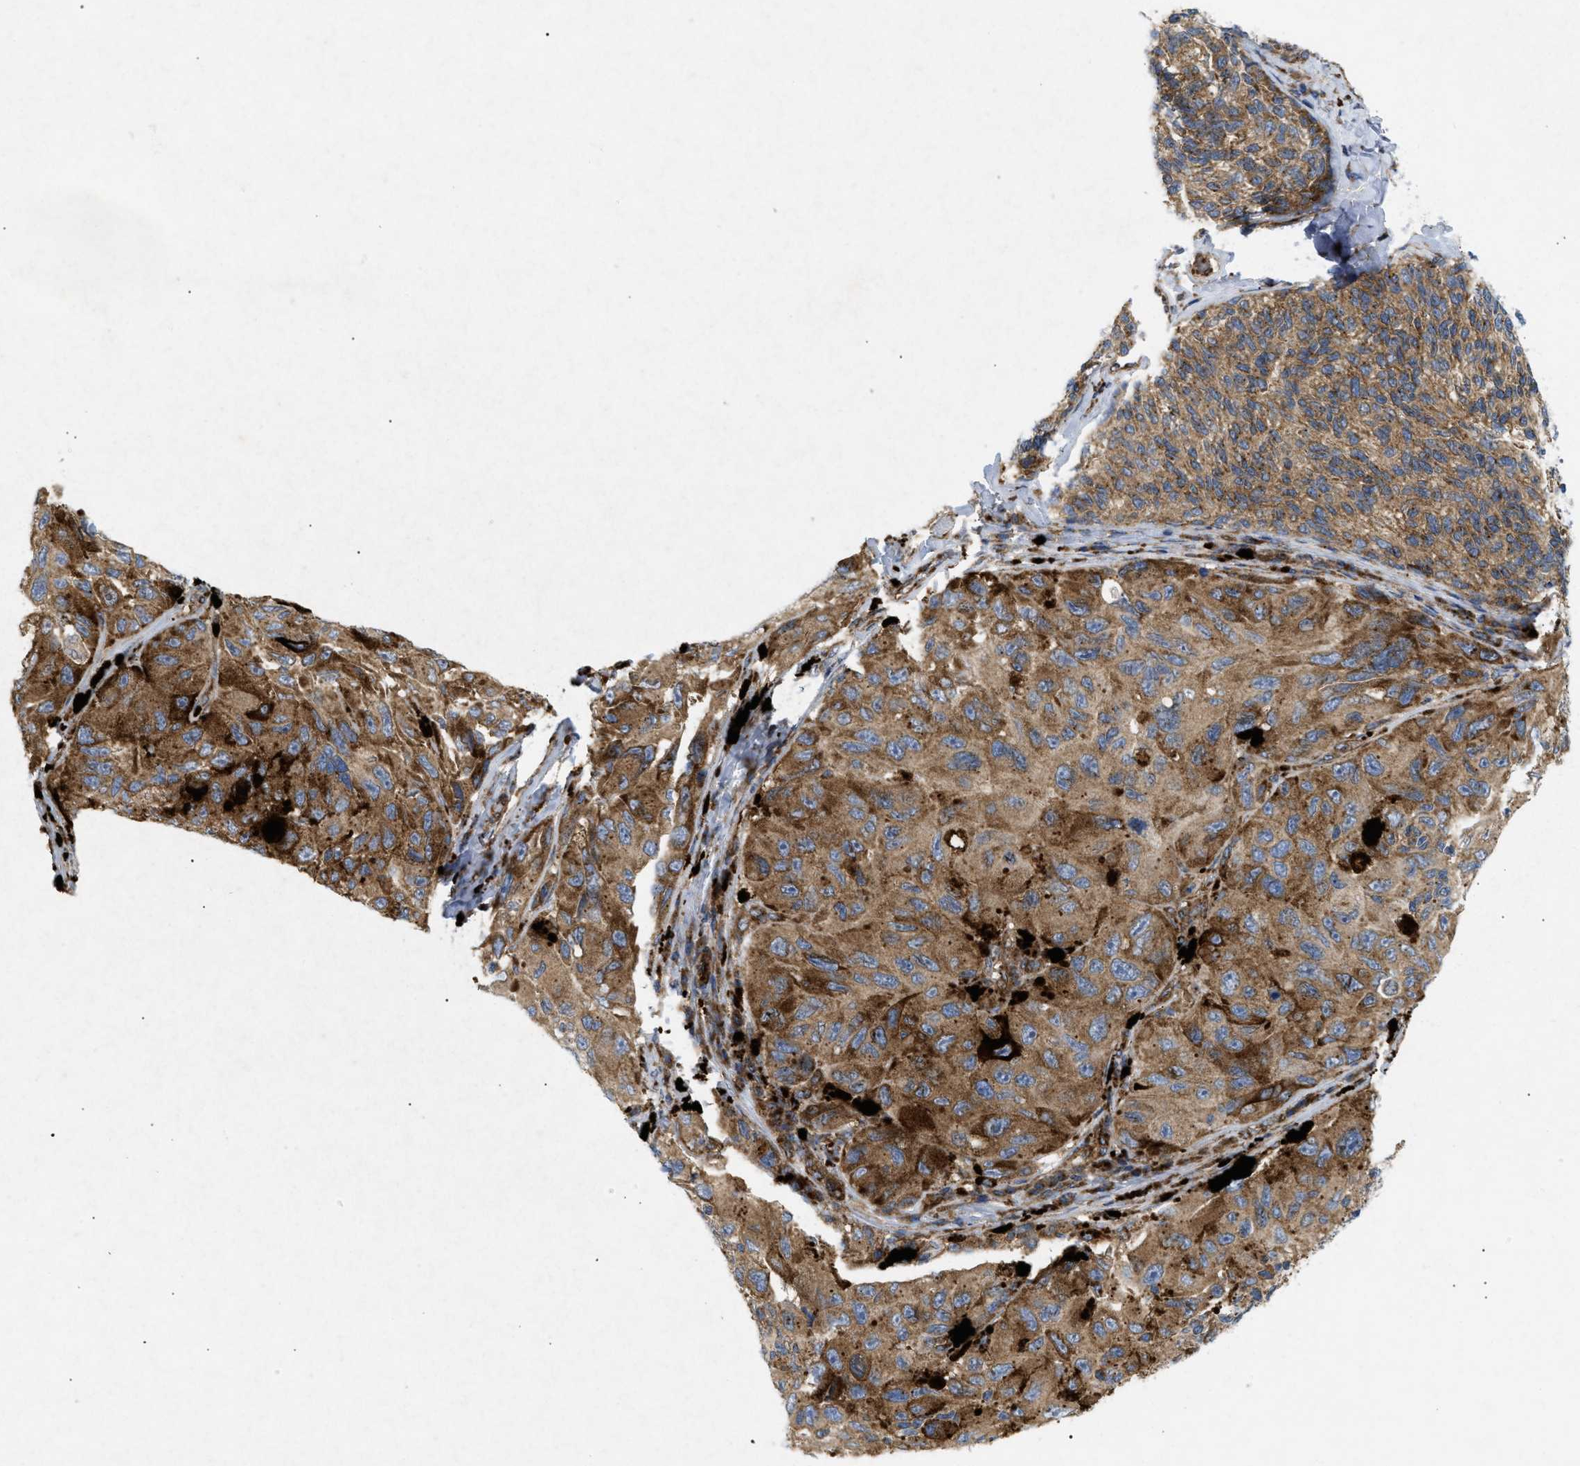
{"staining": {"intensity": "moderate", "quantity": ">75%", "location": "cytoplasmic/membranous"}, "tissue": "melanoma", "cell_type": "Tumor cells", "image_type": "cancer", "snomed": [{"axis": "morphology", "description": "Malignant melanoma, NOS"}, {"axis": "topography", "description": "Skin"}], "caption": "Human melanoma stained with a brown dye demonstrates moderate cytoplasmic/membranous positive expression in about >75% of tumor cells.", "gene": "DCTN4", "patient": {"sex": "female", "age": 73}}